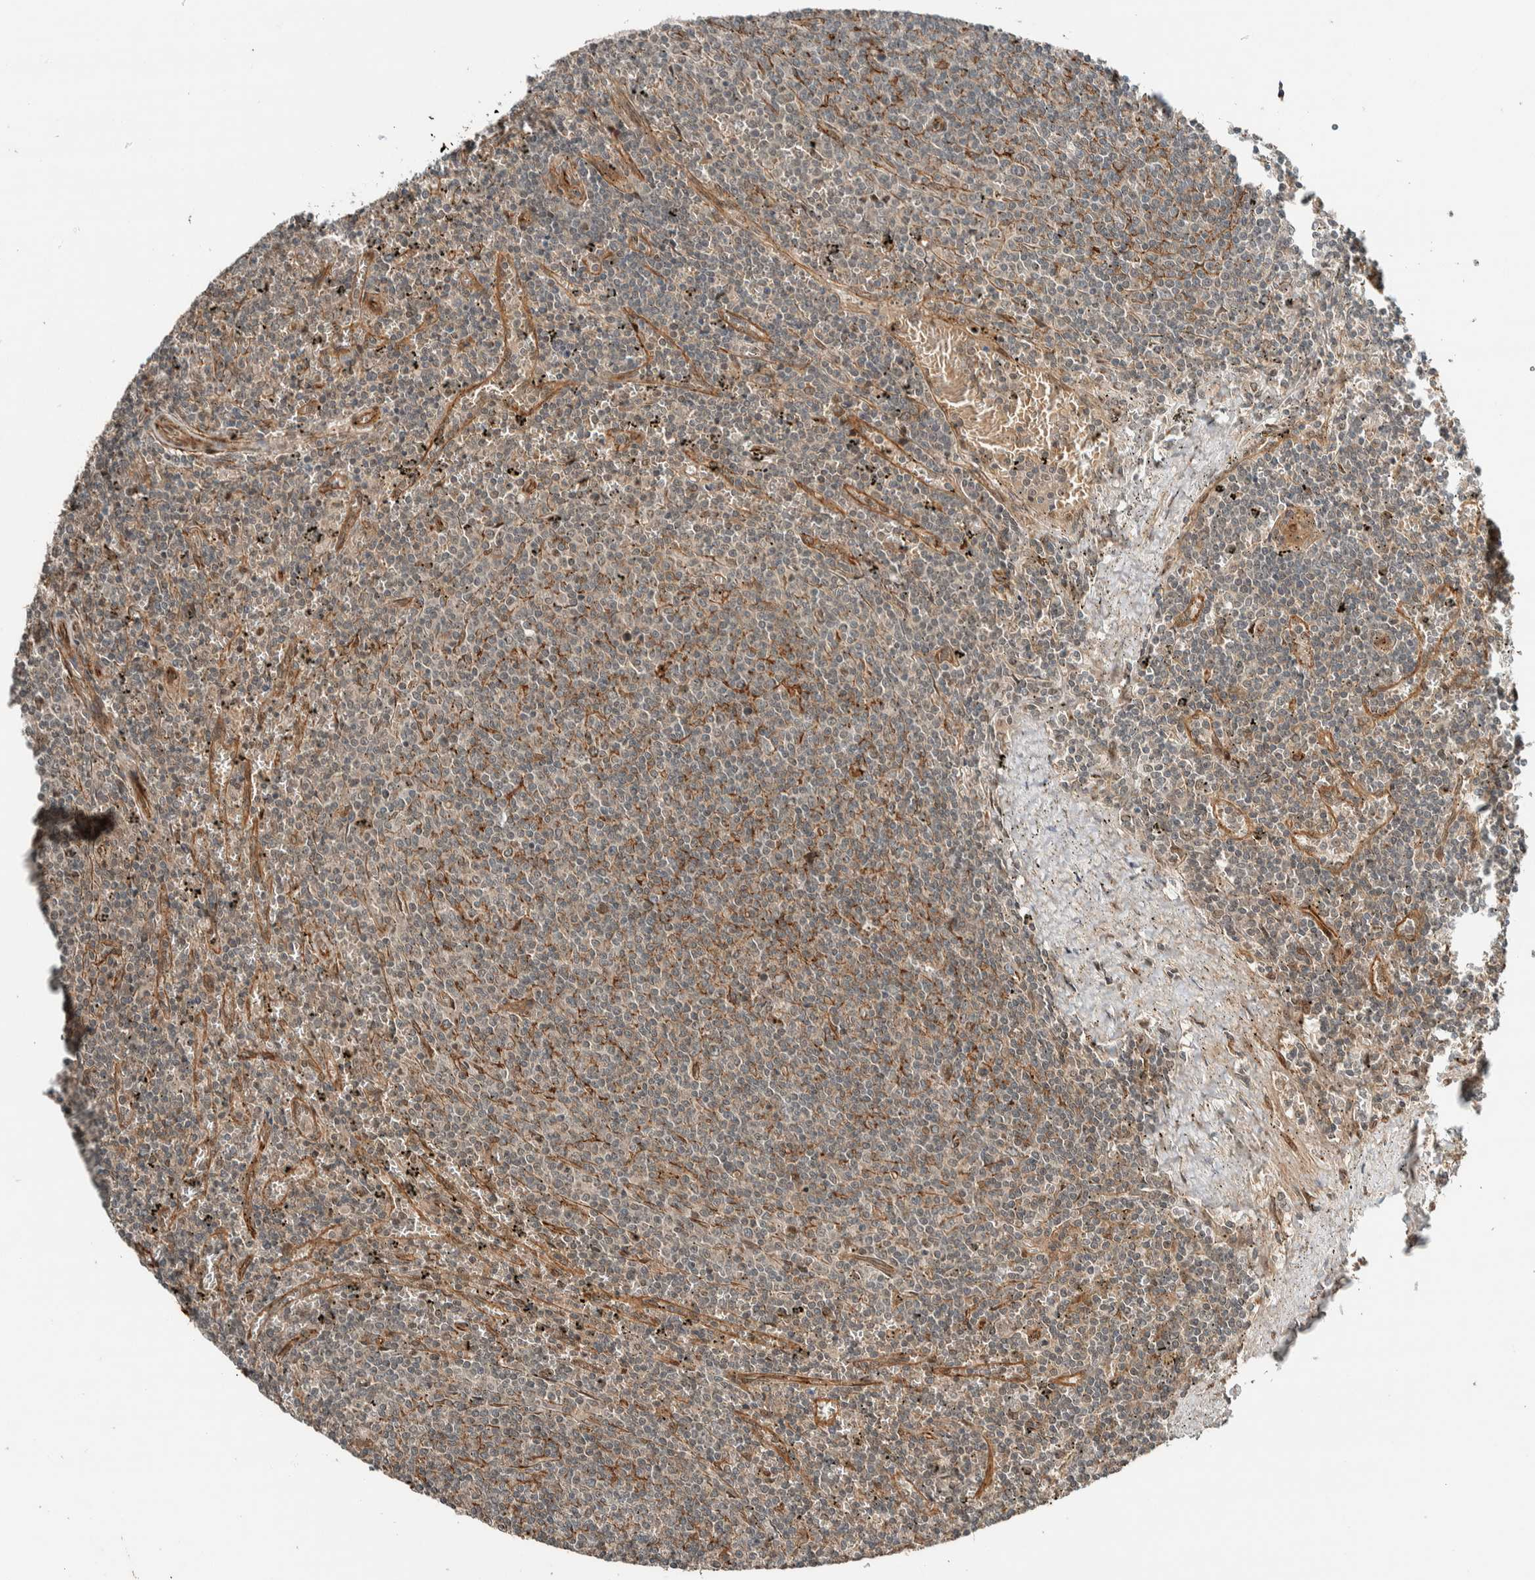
{"staining": {"intensity": "negative", "quantity": "none", "location": "none"}, "tissue": "lymphoma", "cell_type": "Tumor cells", "image_type": "cancer", "snomed": [{"axis": "morphology", "description": "Malignant lymphoma, non-Hodgkin's type, Low grade"}, {"axis": "topography", "description": "Spleen"}], "caption": "High power microscopy micrograph of an immunohistochemistry photomicrograph of lymphoma, revealing no significant expression in tumor cells.", "gene": "STXBP4", "patient": {"sex": "female", "age": 50}}